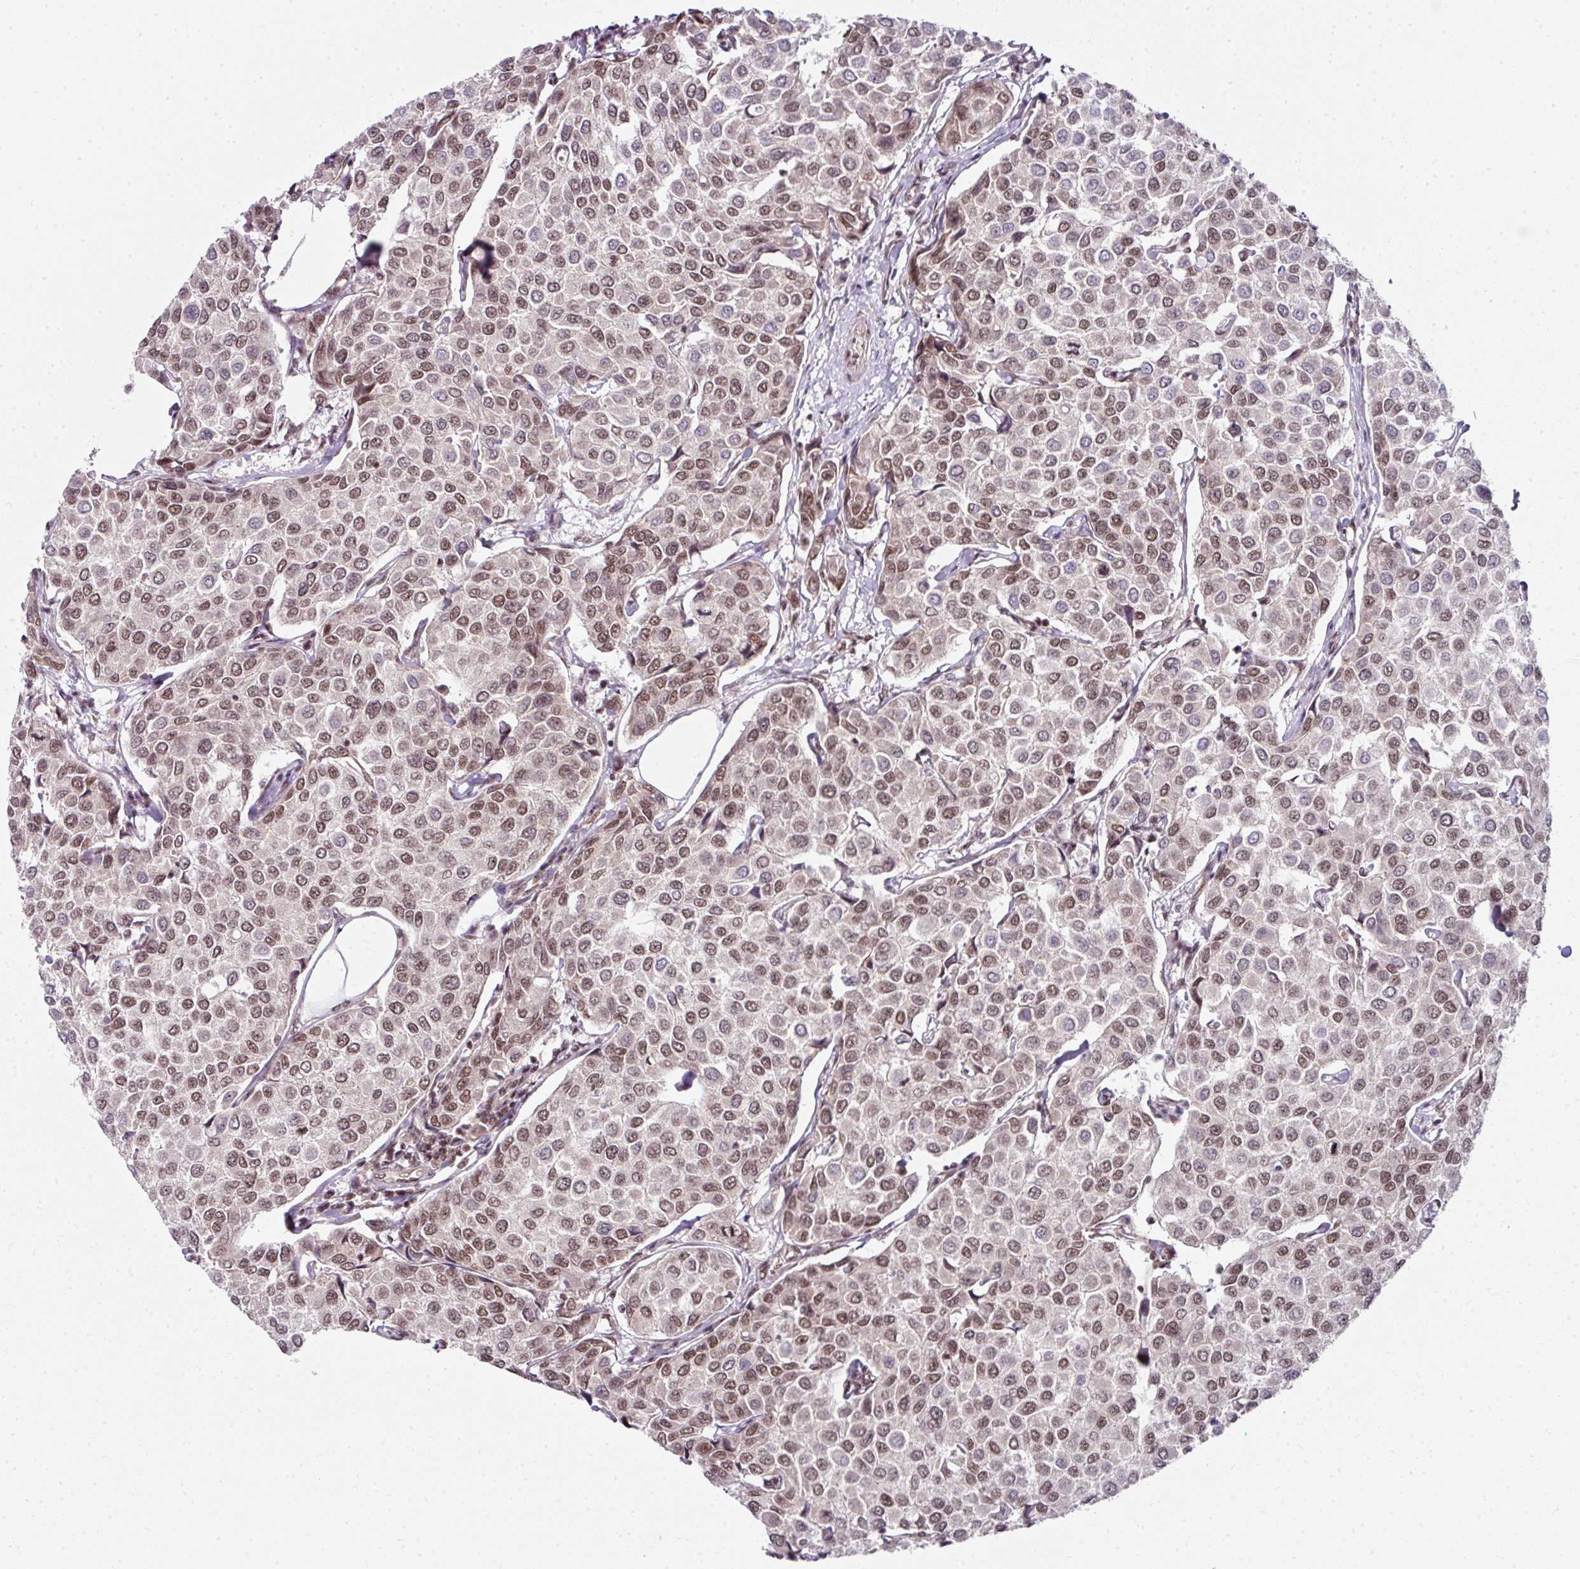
{"staining": {"intensity": "moderate", "quantity": ">75%", "location": "nuclear"}, "tissue": "breast cancer", "cell_type": "Tumor cells", "image_type": "cancer", "snomed": [{"axis": "morphology", "description": "Duct carcinoma"}, {"axis": "topography", "description": "Breast"}], "caption": "DAB (3,3'-diaminobenzidine) immunohistochemical staining of breast intraductal carcinoma shows moderate nuclear protein positivity in approximately >75% of tumor cells.", "gene": "NFYA", "patient": {"sex": "female", "age": 55}}